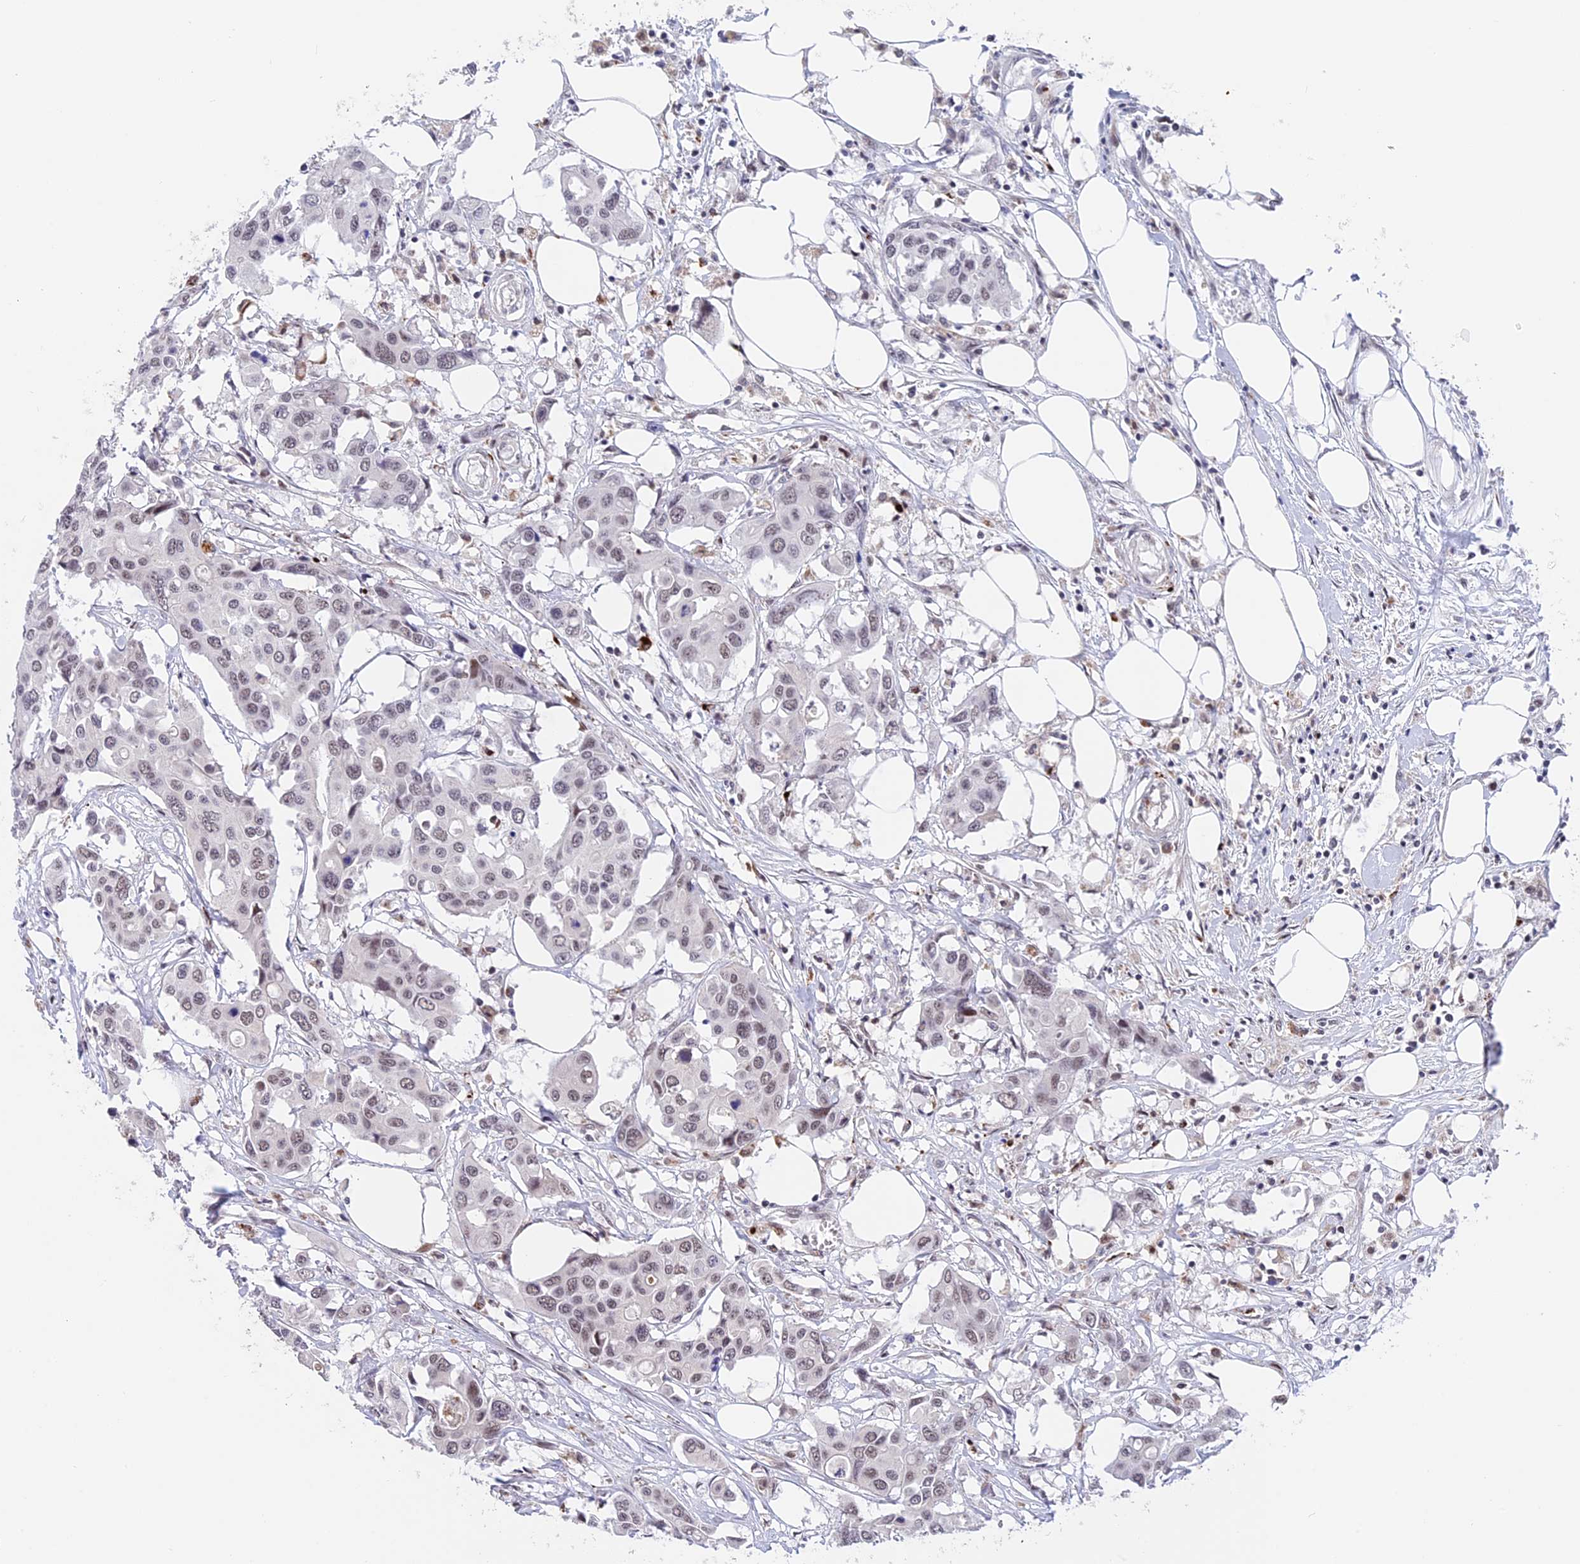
{"staining": {"intensity": "weak", "quantity": "<25%", "location": "nuclear"}, "tissue": "colorectal cancer", "cell_type": "Tumor cells", "image_type": "cancer", "snomed": [{"axis": "morphology", "description": "Adenocarcinoma, NOS"}, {"axis": "topography", "description": "Colon"}], "caption": "The image shows no significant expression in tumor cells of colorectal cancer (adenocarcinoma).", "gene": "POLR2C", "patient": {"sex": "male", "age": 77}}